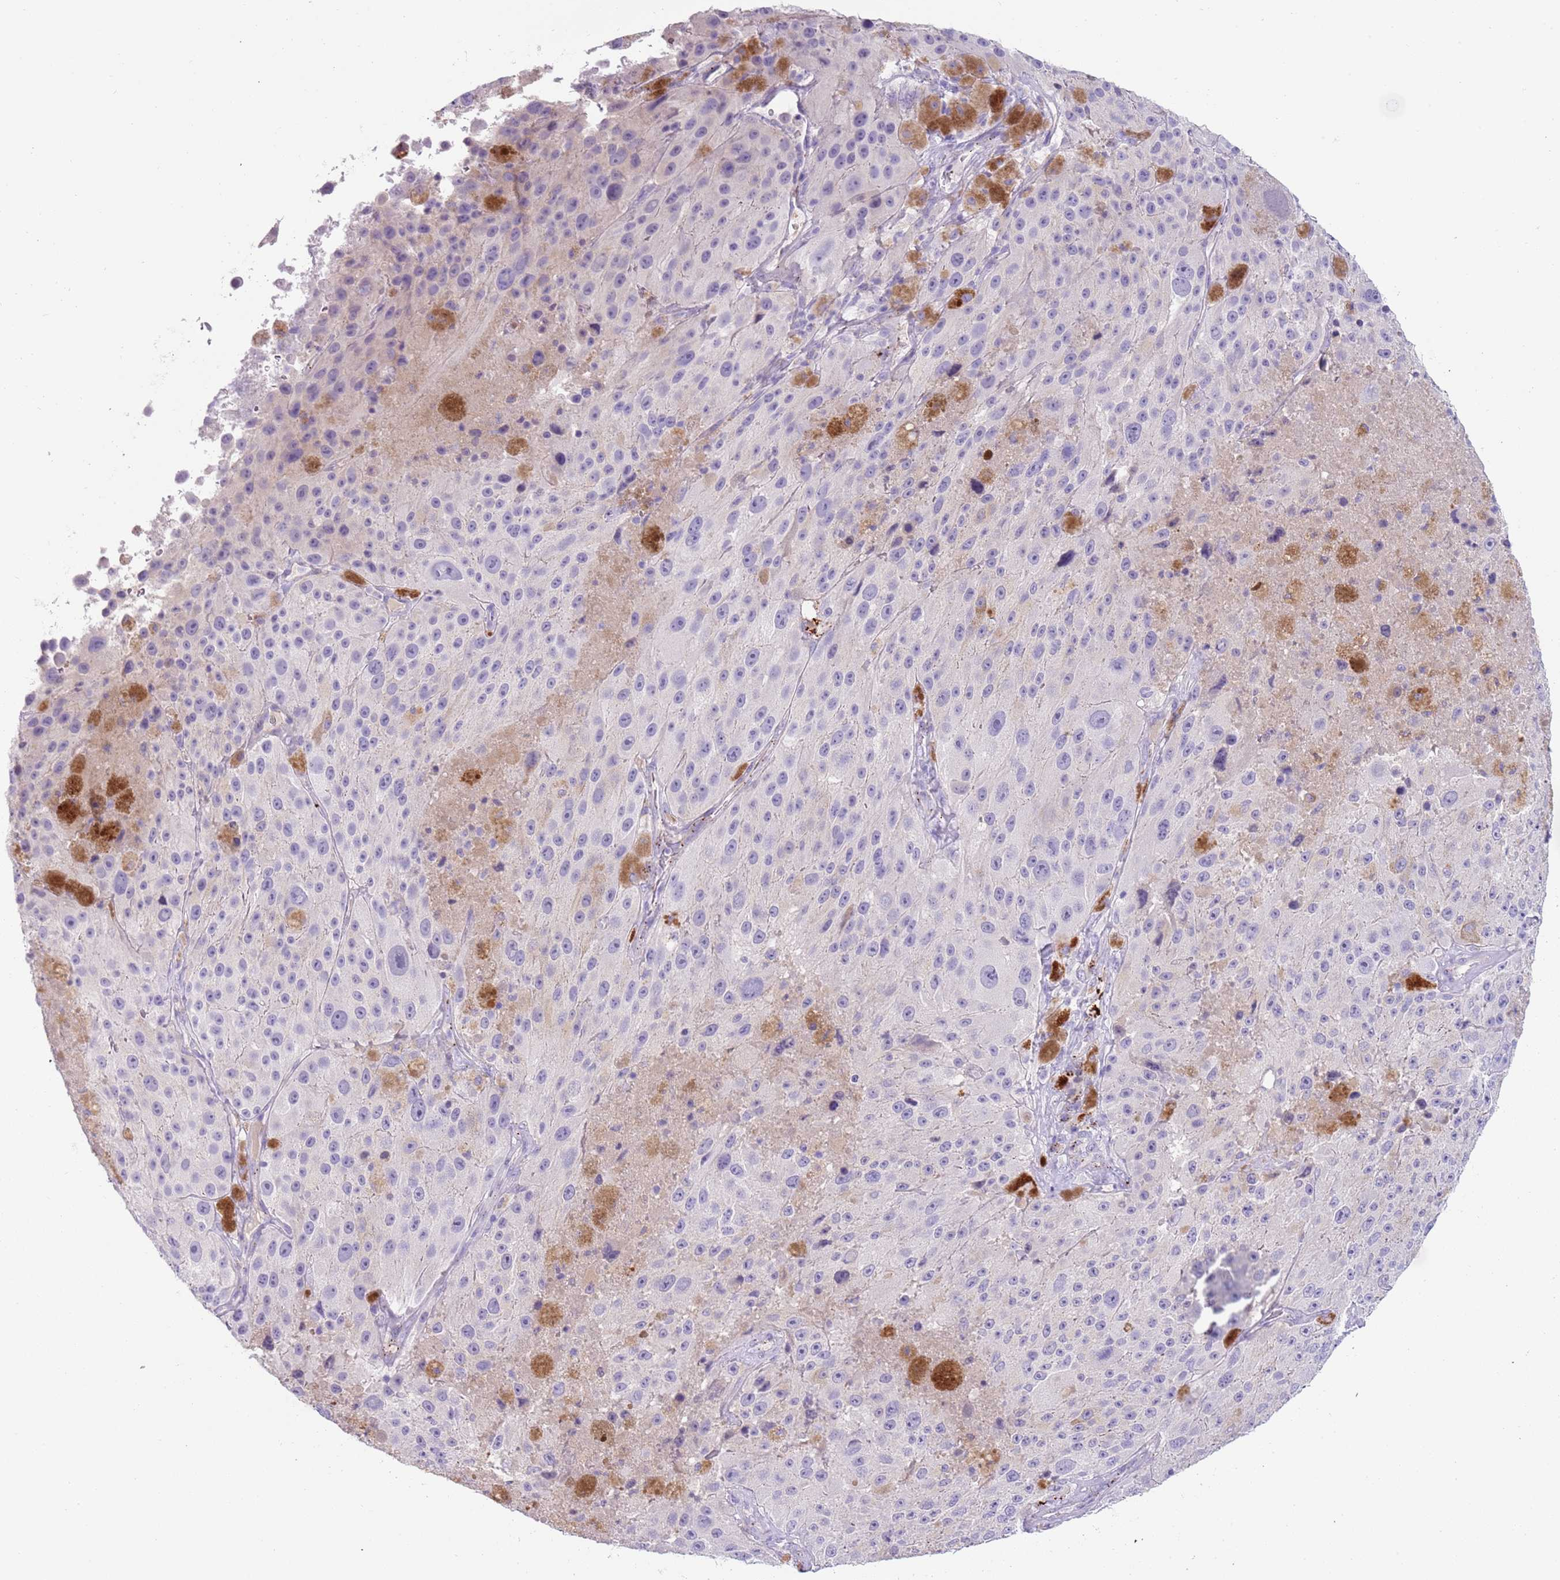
{"staining": {"intensity": "negative", "quantity": "none", "location": "none"}, "tissue": "melanoma", "cell_type": "Tumor cells", "image_type": "cancer", "snomed": [{"axis": "morphology", "description": "Malignant melanoma, Metastatic site"}, {"axis": "topography", "description": "Lymph node"}], "caption": "This photomicrograph is of malignant melanoma (metastatic site) stained with immunohistochemistry (IHC) to label a protein in brown with the nuclei are counter-stained blue. There is no staining in tumor cells.", "gene": "LRRN3", "patient": {"sex": "male", "age": 62}}